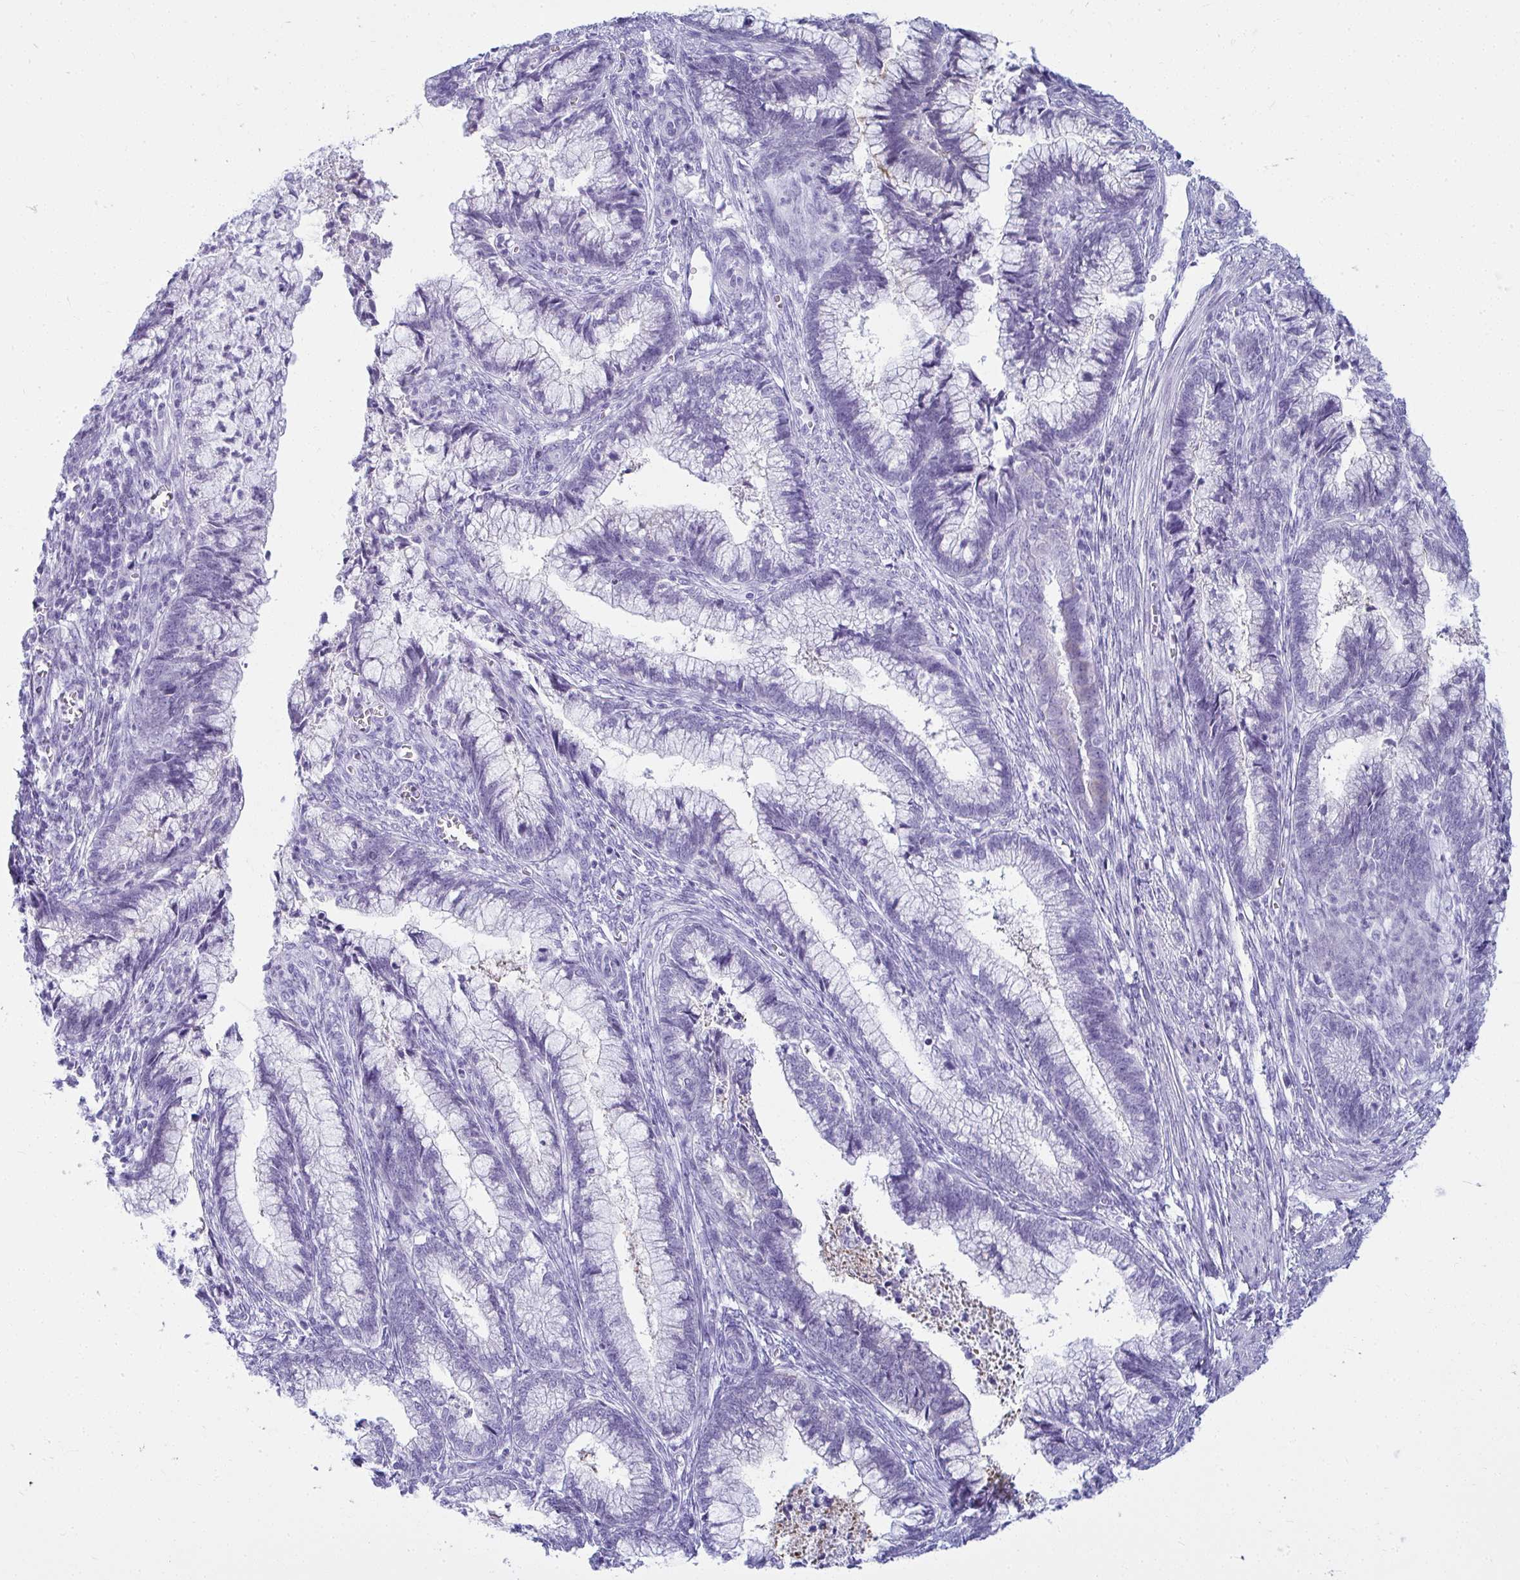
{"staining": {"intensity": "negative", "quantity": "none", "location": "none"}, "tissue": "cervical cancer", "cell_type": "Tumor cells", "image_type": "cancer", "snomed": [{"axis": "morphology", "description": "Adenocarcinoma, NOS"}, {"axis": "topography", "description": "Cervix"}], "caption": "Protein analysis of cervical cancer reveals no significant staining in tumor cells.", "gene": "CLGN", "patient": {"sex": "female", "age": 44}}